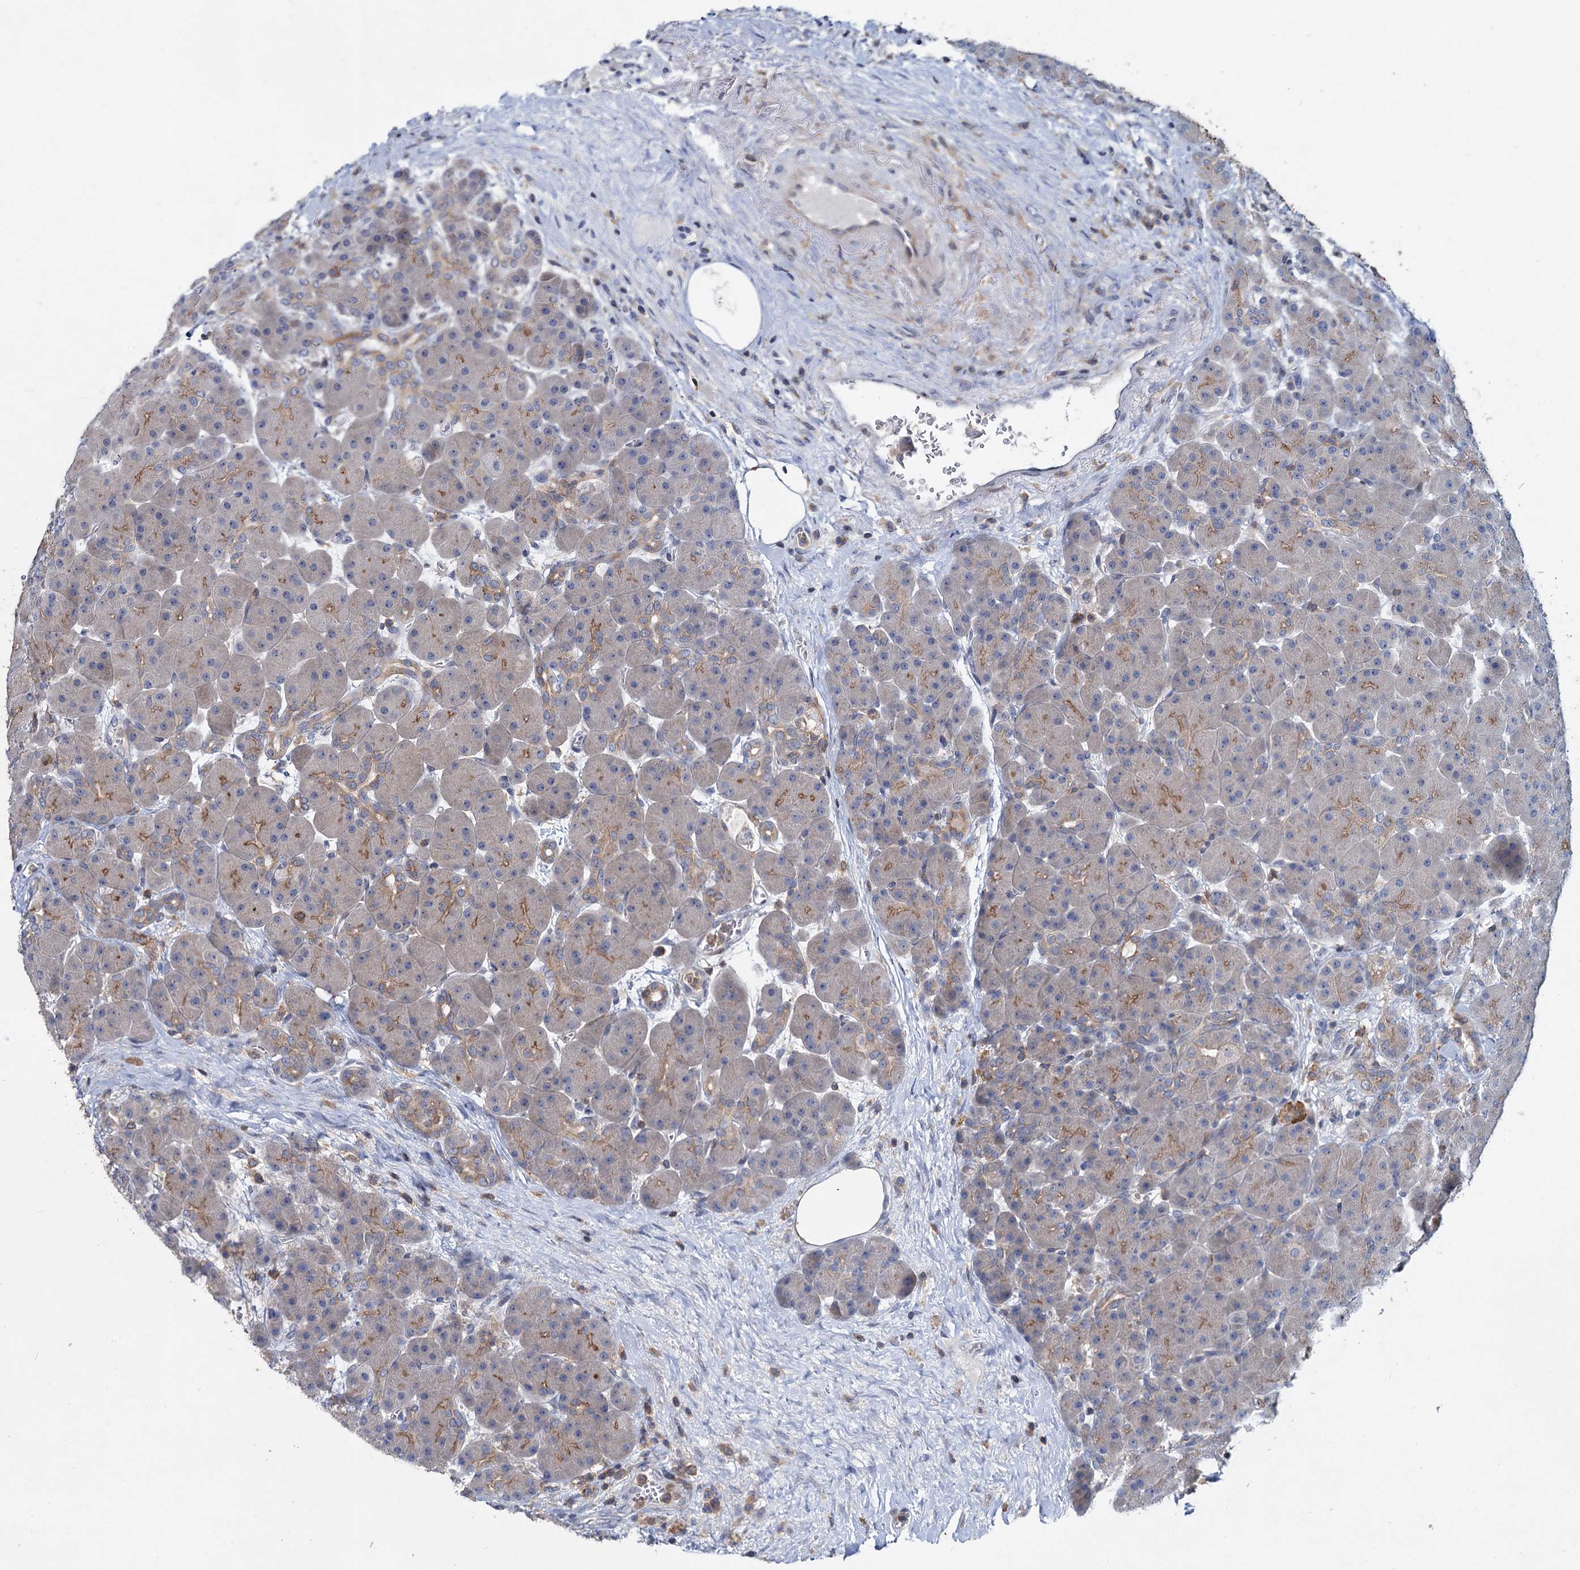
{"staining": {"intensity": "moderate", "quantity": "25%-75%", "location": "cytoplasmic/membranous"}, "tissue": "pancreas", "cell_type": "Exocrine glandular cells", "image_type": "normal", "snomed": [{"axis": "morphology", "description": "Normal tissue, NOS"}, {"axis": "topography", "description": "Pancreas"}], "caption": "Immunohistochemistry micrograph of normal pancreas stained for a protein (brown), which demonstrates medium levels of moderate cytoplasmic/membranous expression in about 25%-75% of exocrine glandular cells.", "gene": "LRCH4", "patient": {"sex": "male", "age": 66}}